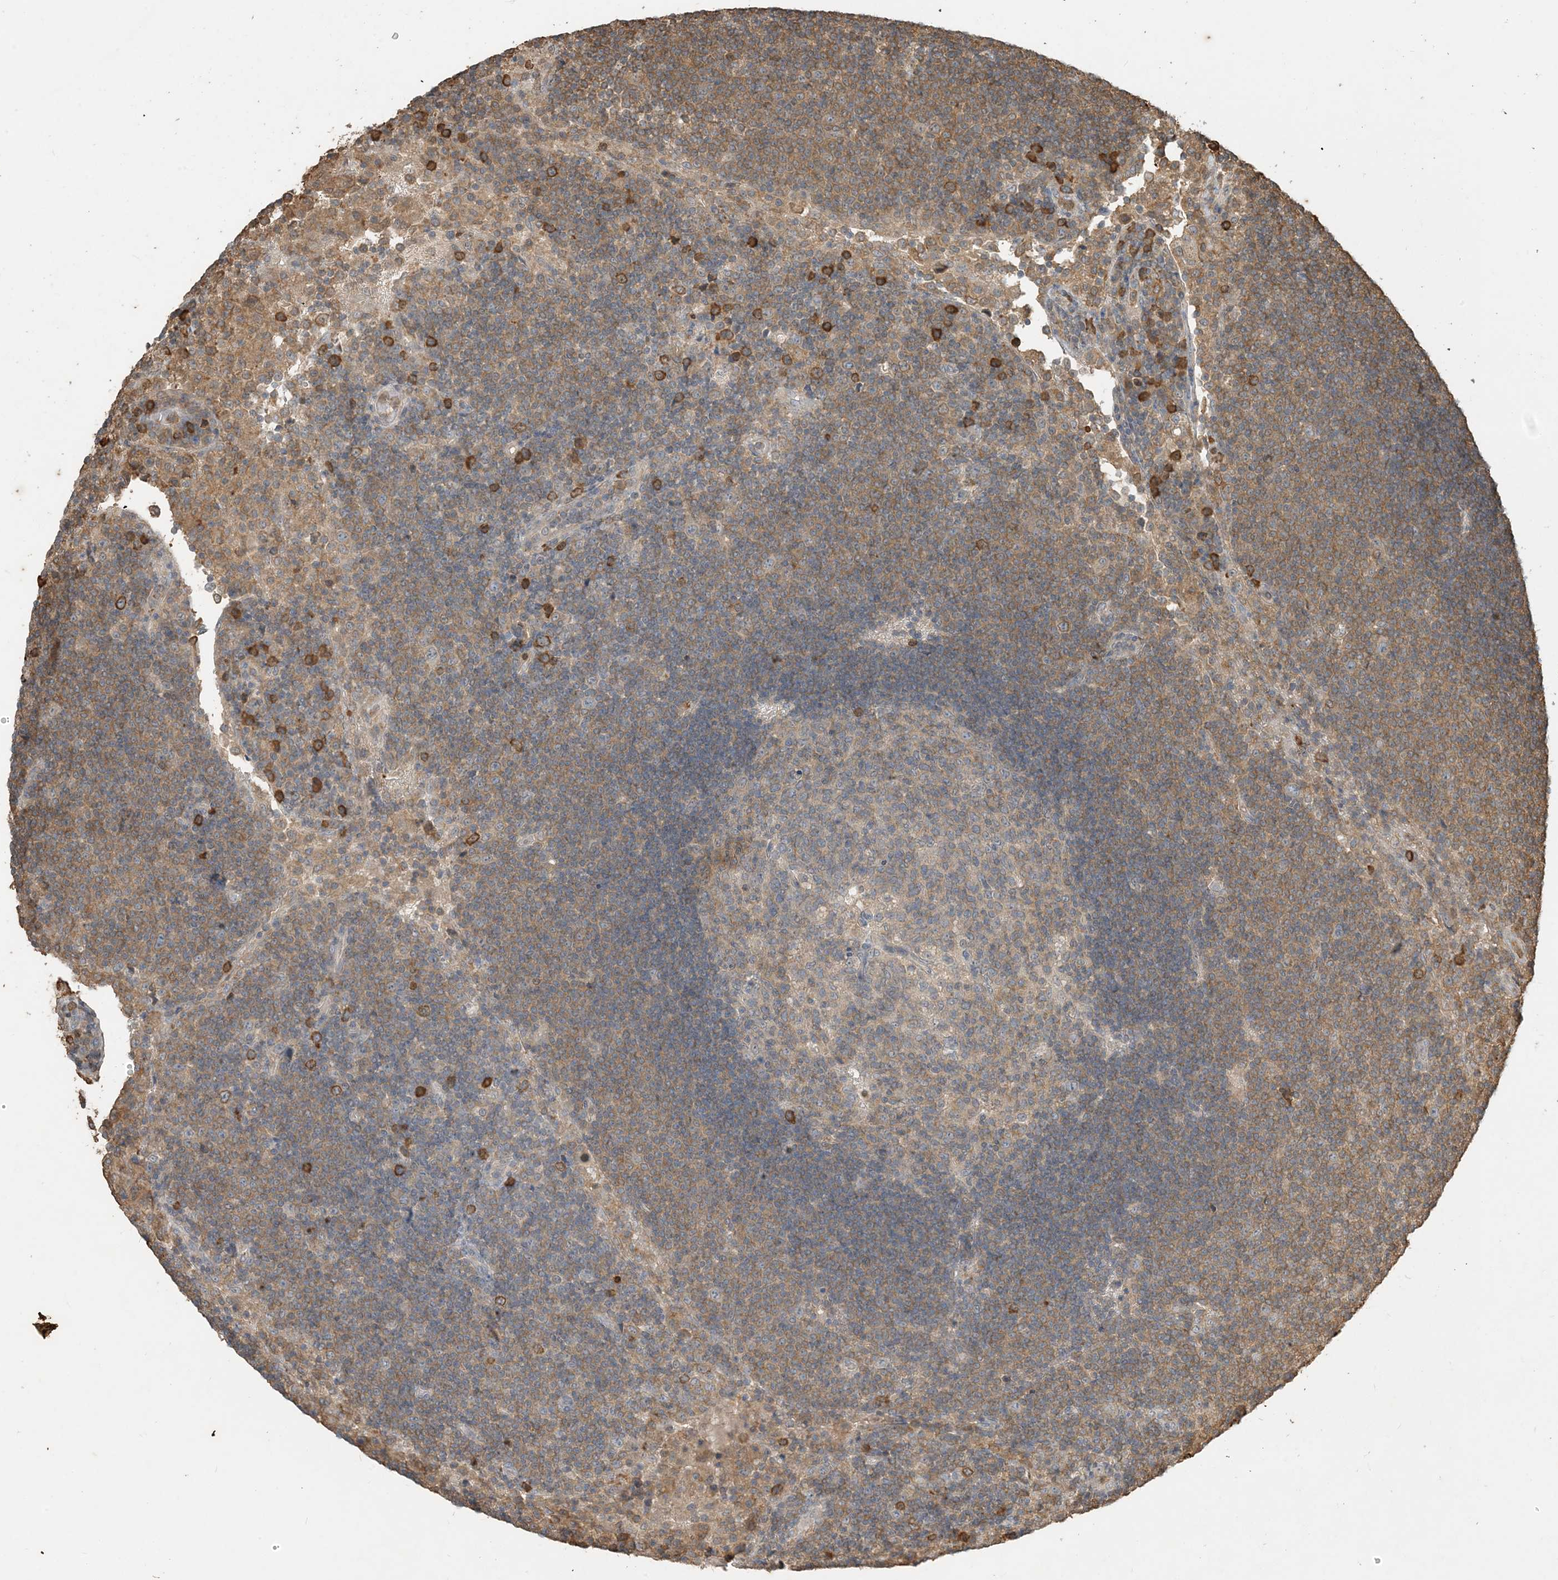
{"staining": {"intensity": "weak", "quantity": "25%-75%", "location": "cytoplasmic/membranous"}, "tissue": "lymph node", "cell_type": "Germinal center cells", "image_type": "normal", "snomed": [{"axis": "morphology", "description": "Normal tissue, NOS"}, {"axis": "topography", "description": "Lymph node"}], "caption": "Immunohistochemical staining of unremarkable human lymph node exhibits low levels of weak cytoplasmic/membranous staining in about 25%-75% of germinal center cells. (IHC, brightfield microscopy, high magnification).", "gene": "TMSB4X", "patient": {"sex": "female", "age": 53}}